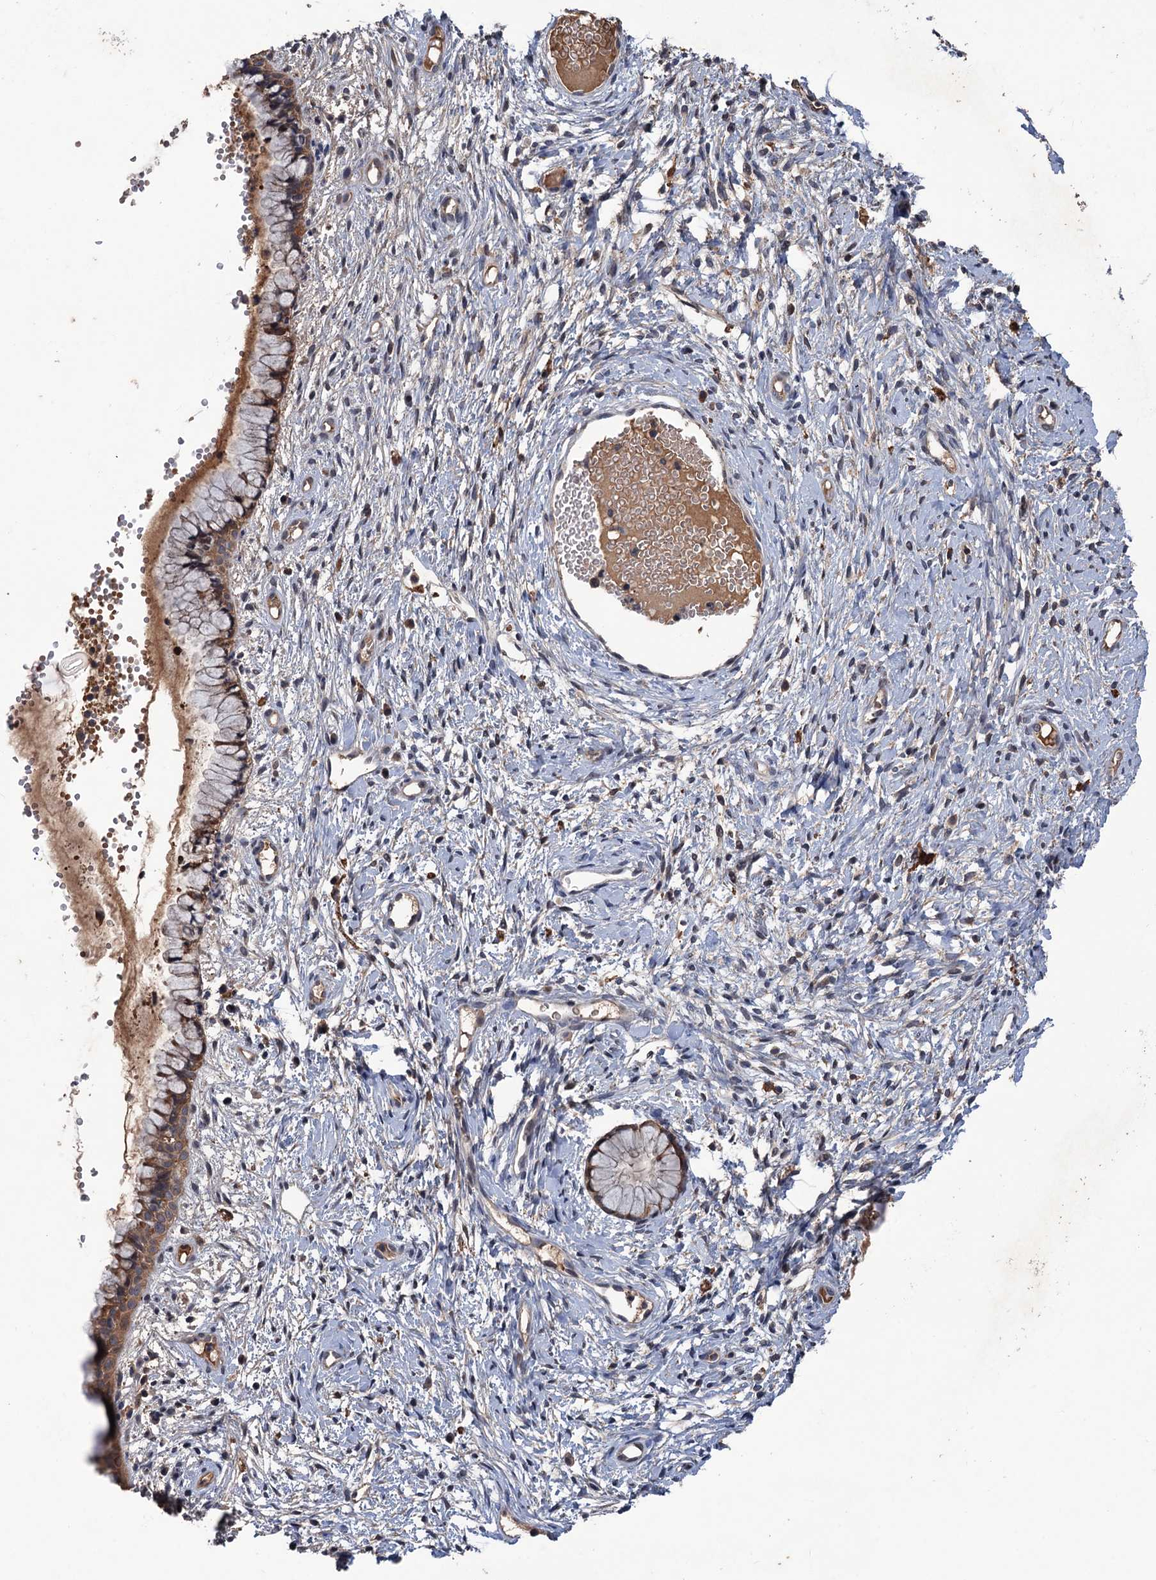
{"staining": {"intensity": "moderate", "quantity": "25%-75%", "location": "cytoplasmic/membranous"}, "tissue": "cervix", "cell_type": "Glandular cells", "image_type": "normal", "snomed": [{"axis": "morphology", "description": "Normal tissue, NOS"}, {"axis": "topography", "description": "Cervix"}], "caption": "A photomicrograph of human cervix stained for a protein shows moderate cytoplasmic/membranous brown staining in glandular cells. (brown staining indicates protein expression, while blue staining denotes nuclei).", "gene": "ZNF438", "patient": {"sex": "female", "age": 42}}